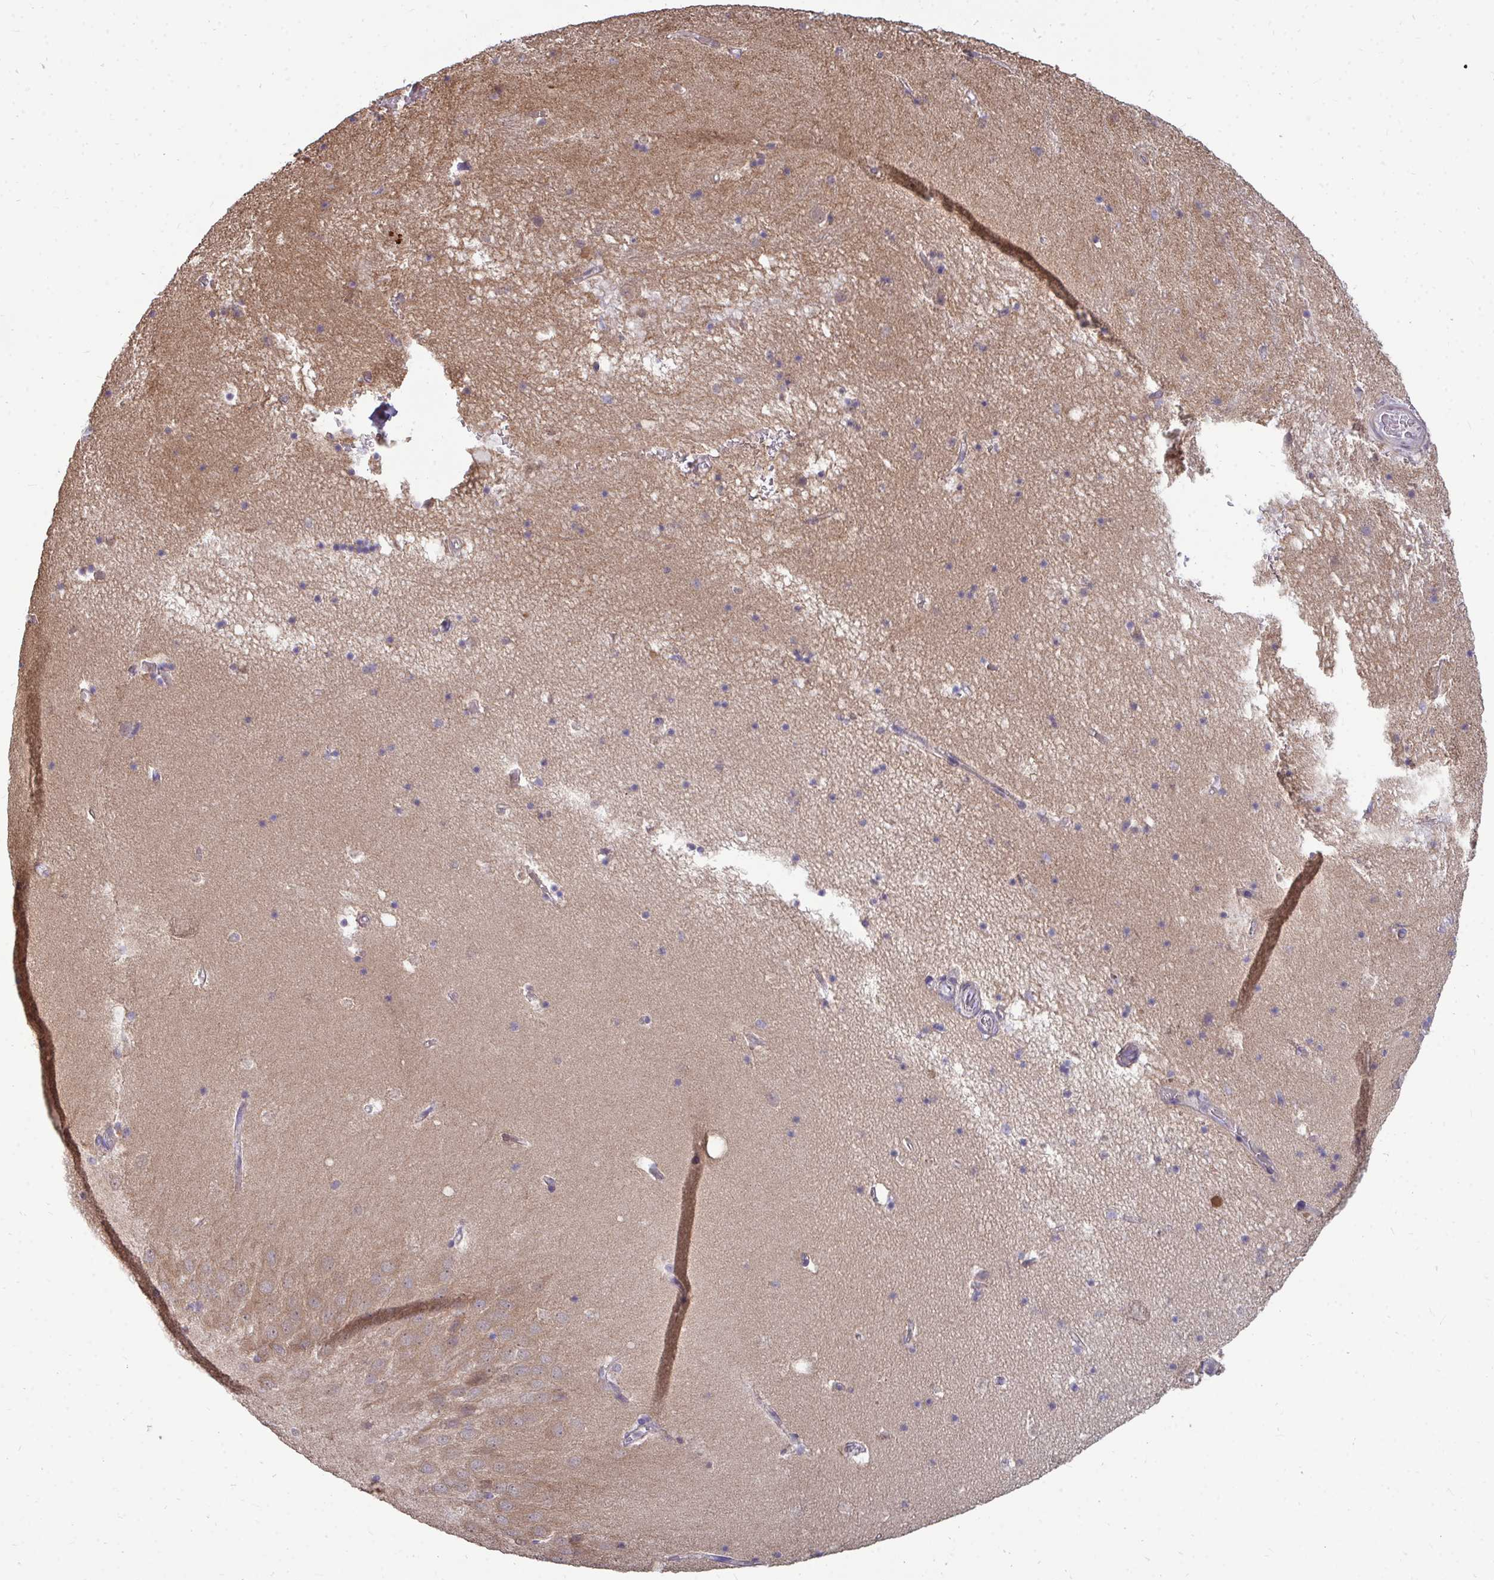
{"staining": {"intensity": "negative", "quantity": "none", "location": "none"}, "tissue": "hippocampus", "cell_type": "Glial cells", "image_type": "normal", "snomed": [{"axis": "morphology", "description": "Normal tissue, NOS"}, {"axis": "topography", "description": "Hippocampus"}], "caption": "The immunohistochemistry (IHC) photomicrograph has no significant positivity in glial cells of hippocampus.", "gene": "DNAJA2", "patient": {"sex": "male", "age": 58}}